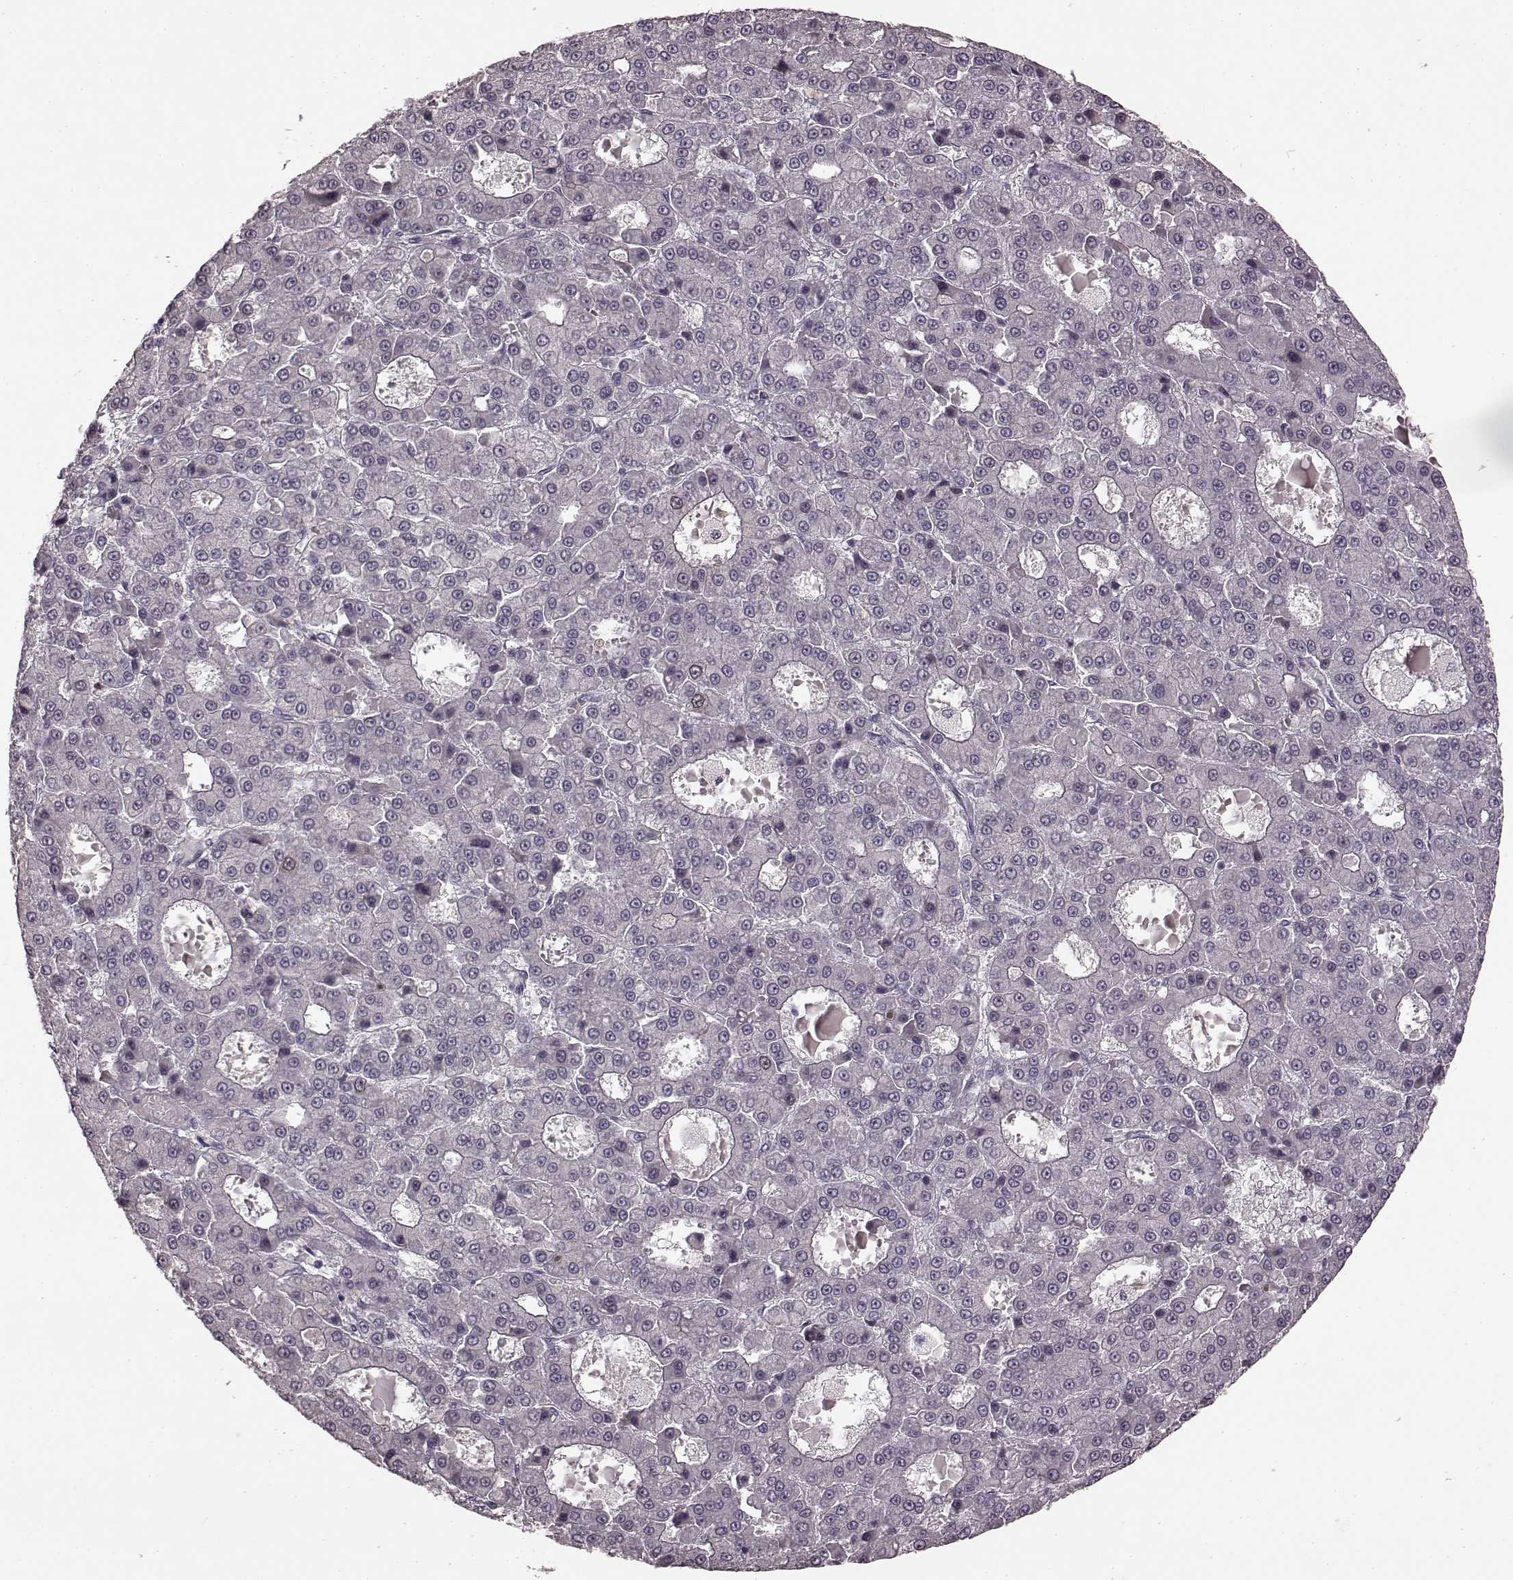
{"staining": {"intensity": "negative", "quantity": "none", "location": "none"}, "tissue": "liver cancer", "cell_type": "Tumor cells", "image_type": "cancer", "snomed": [{"axis": "morphology", "description": "Carcinoma, Hepatocellular, NOS"}, {"axis": "topography", "description": "Liver"}], "caption": "An immunohistochemistry (IHC) histopathology image of liver cancer (hepatocellular carcinoma) is shown. There is no staining in tumor cells of liver cancer (hepatocellular carcinoma).", "gene": "CCNA2", "patient": {"sex": "male", "age": 70}}